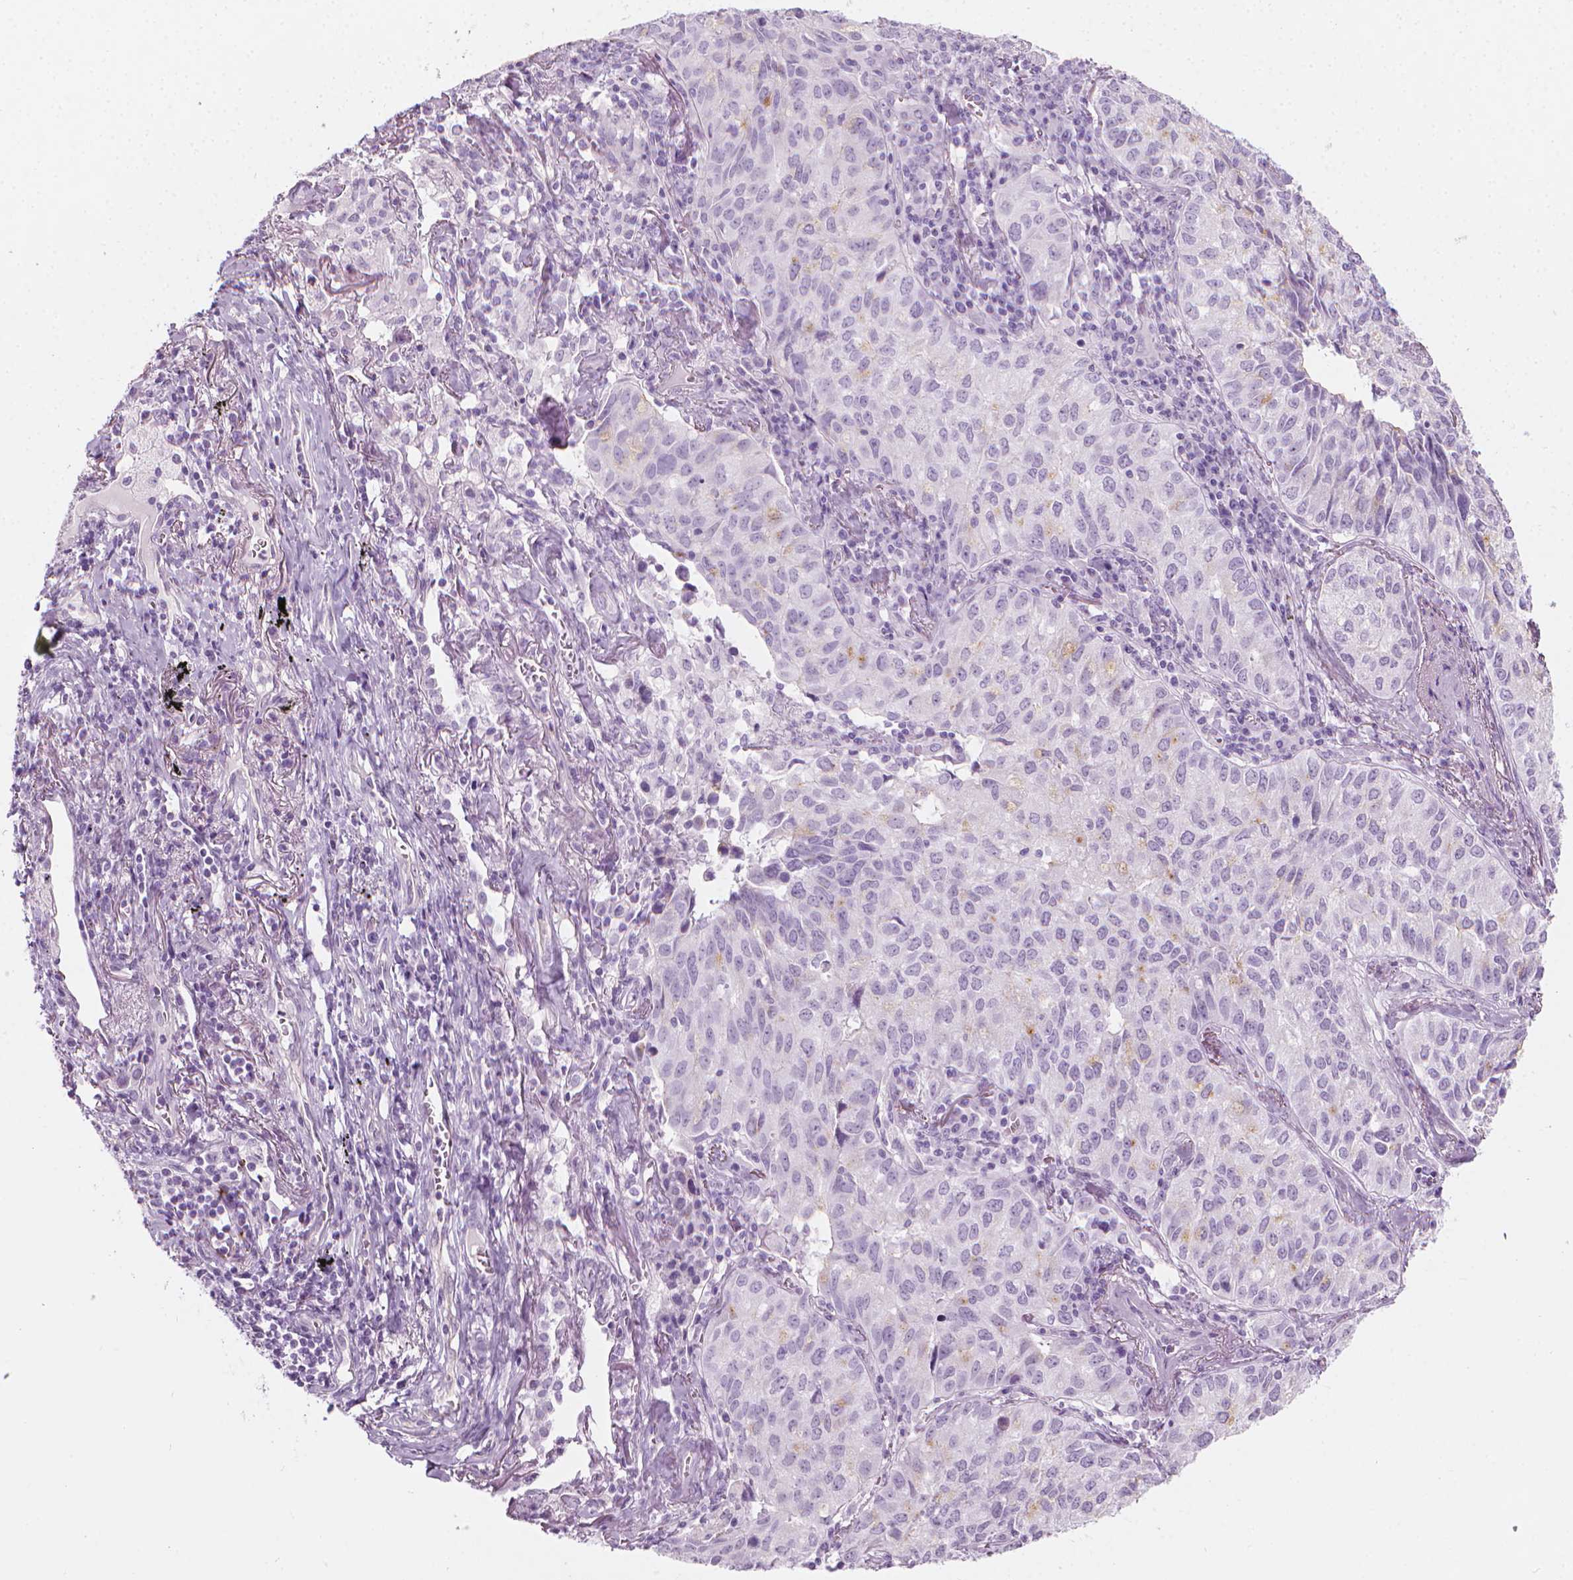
{"staining": {"intensity": "negative", "quantity": "none", "location": "none"}, "tissue": "lung cancer", "cell_type": "Tumor cells", "image_type": "cancer", "snomed": [{"axis": "morphology", "description": "Adenocarcinoma, NOS"}, {"axis": "topography", "description": "Lung"}], "caption": "The micrograph displays no staining of tumor cells in lung cancer. (Immunohistochemistry (ihc), brightfield microscopy, high magnification).", "gene": "SCG3", "patient": {"sex": "female", "age": 50}}